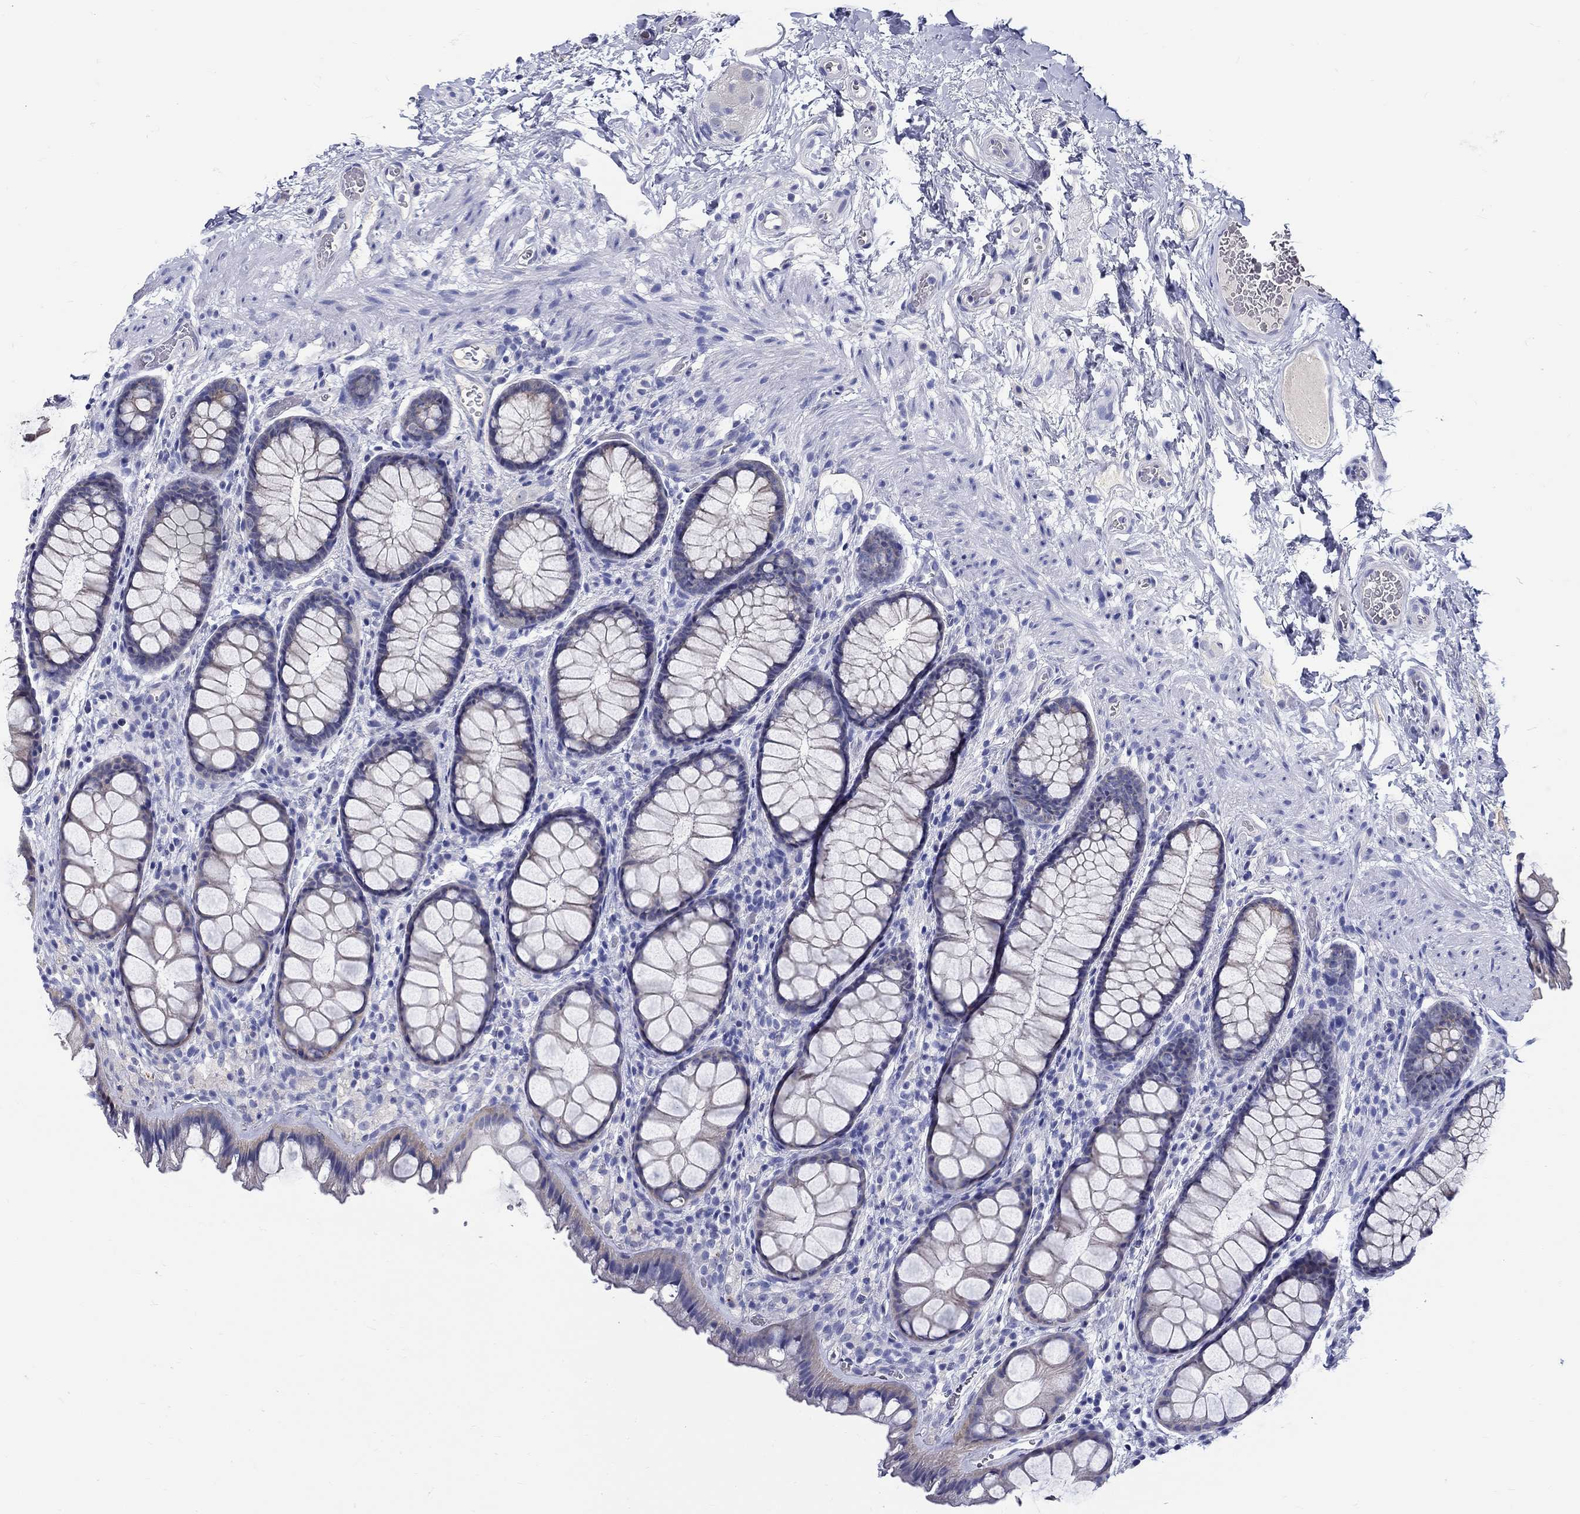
{"staining": {"intensity": "weak", "quantity": "<25%", "location": "cytoplasmic/membranous"}, "tissue": "rectum", "cell_type": "Glandular cells", "image_type": "normal", "snomed": [{"axis": "morphology", "description": "Normal tissue, NOS"}, {"axis": "topography", "description": "Rectum"}], "caption": "Image shows no protein expression in glandular cells of unremarkable rectum. The staining is performed using DAB brown chromogen with nuclei counter-stained in using hematoxylin.", "gene": "SLC30A3", "patient": {"sex": "female", "age": 62}}